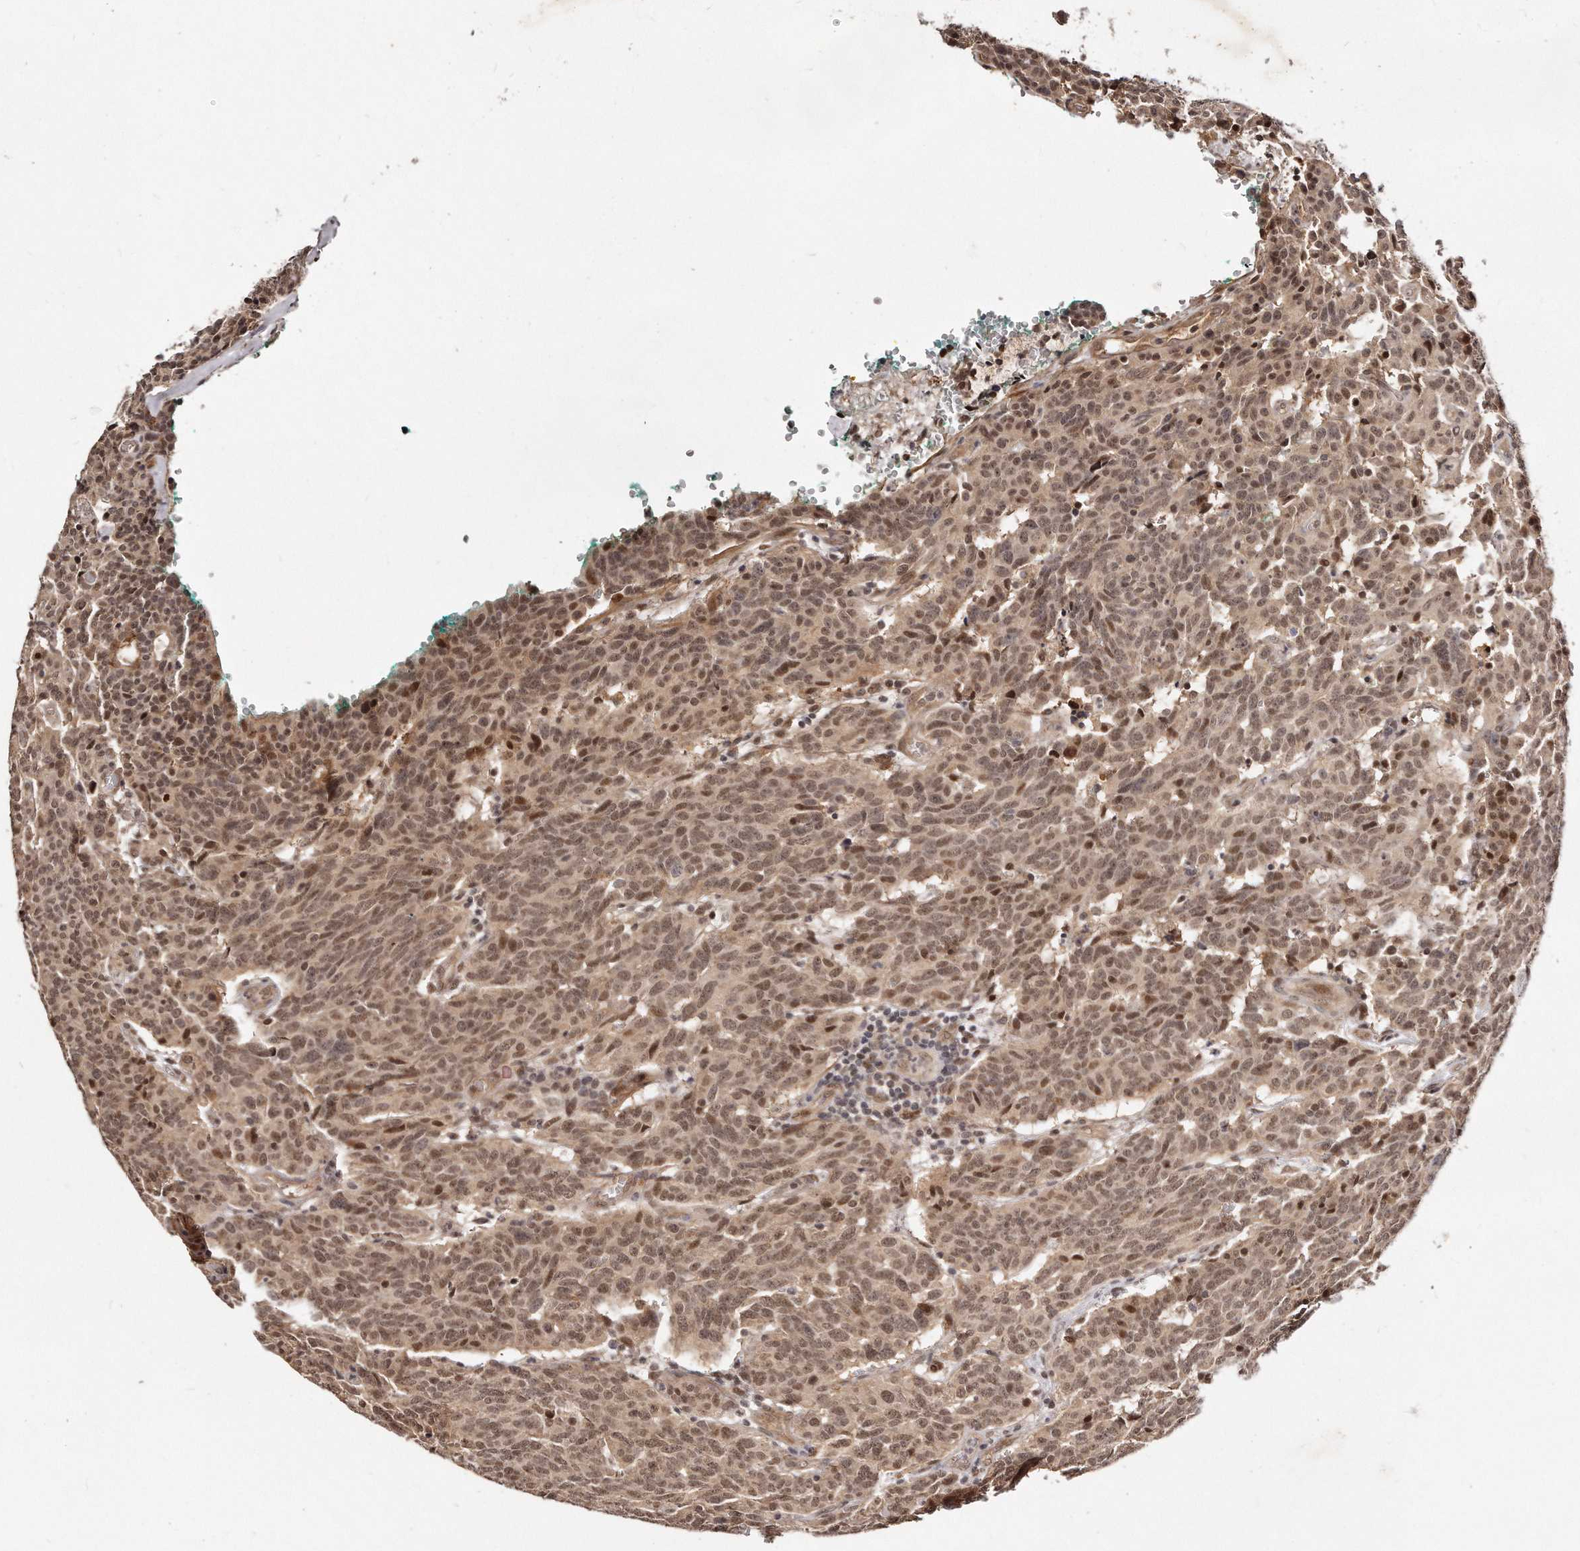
{"staining": {"intensity": "moderate", "quantity": ">75%", "location": "nuclear"}, "tissue": "carcinoid", "cell_type": "Tumor cells", "image_type": "cancer", "snomed": [{"axis": "morphology", "description": "Carcinoid, malignant, NOS"}, {"axis": "topography", "description": "Lung"}], "caption": "Carcinoid stained for a protein shows moderate nuclear positivity in tumor cells.", "gene": "SOX4", "patient": {"sex": "female", "age": 46}}